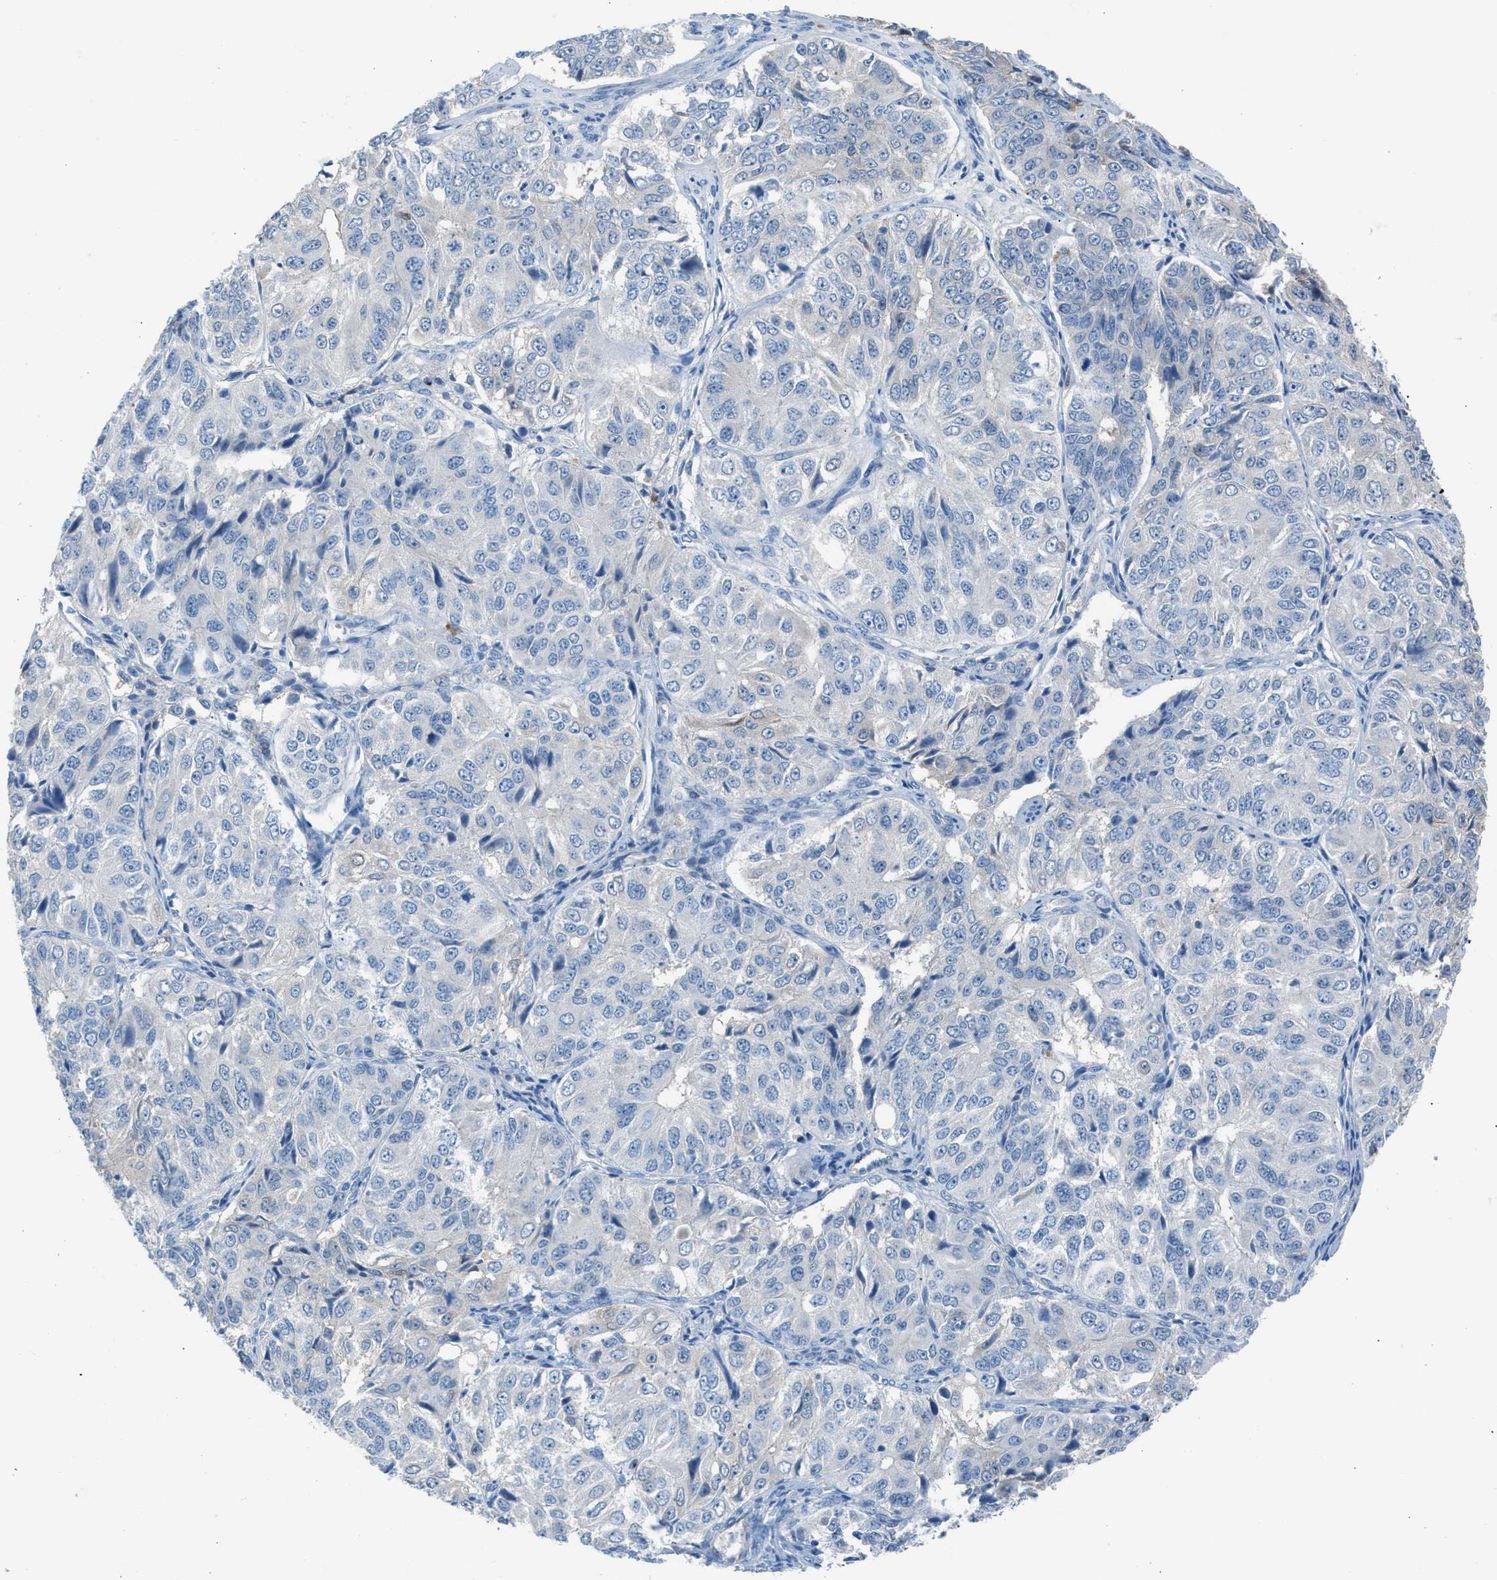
{"staining": {"intensity": "negative", "quantity": "none", "location": "none"}, "tissue": "ovarian cancer", "cell_type": "Tumor cells", "image_type": "cancer", "snomed": [{"axis": "morphology", "description": "Carcinoma, endometroid"}, {"axis": "topography", "description": "Ovary"}], "caption": "Protein analysis of endometroid carcinoma (ovarian) demonstrates no significant positivity in tumor cells. The staining is performed using DAB brown chromogen with nuclei counter-stained in using hematoxylin.", "gene": "CLEC10A", "patient": {"sex": "female", "age": 51}}